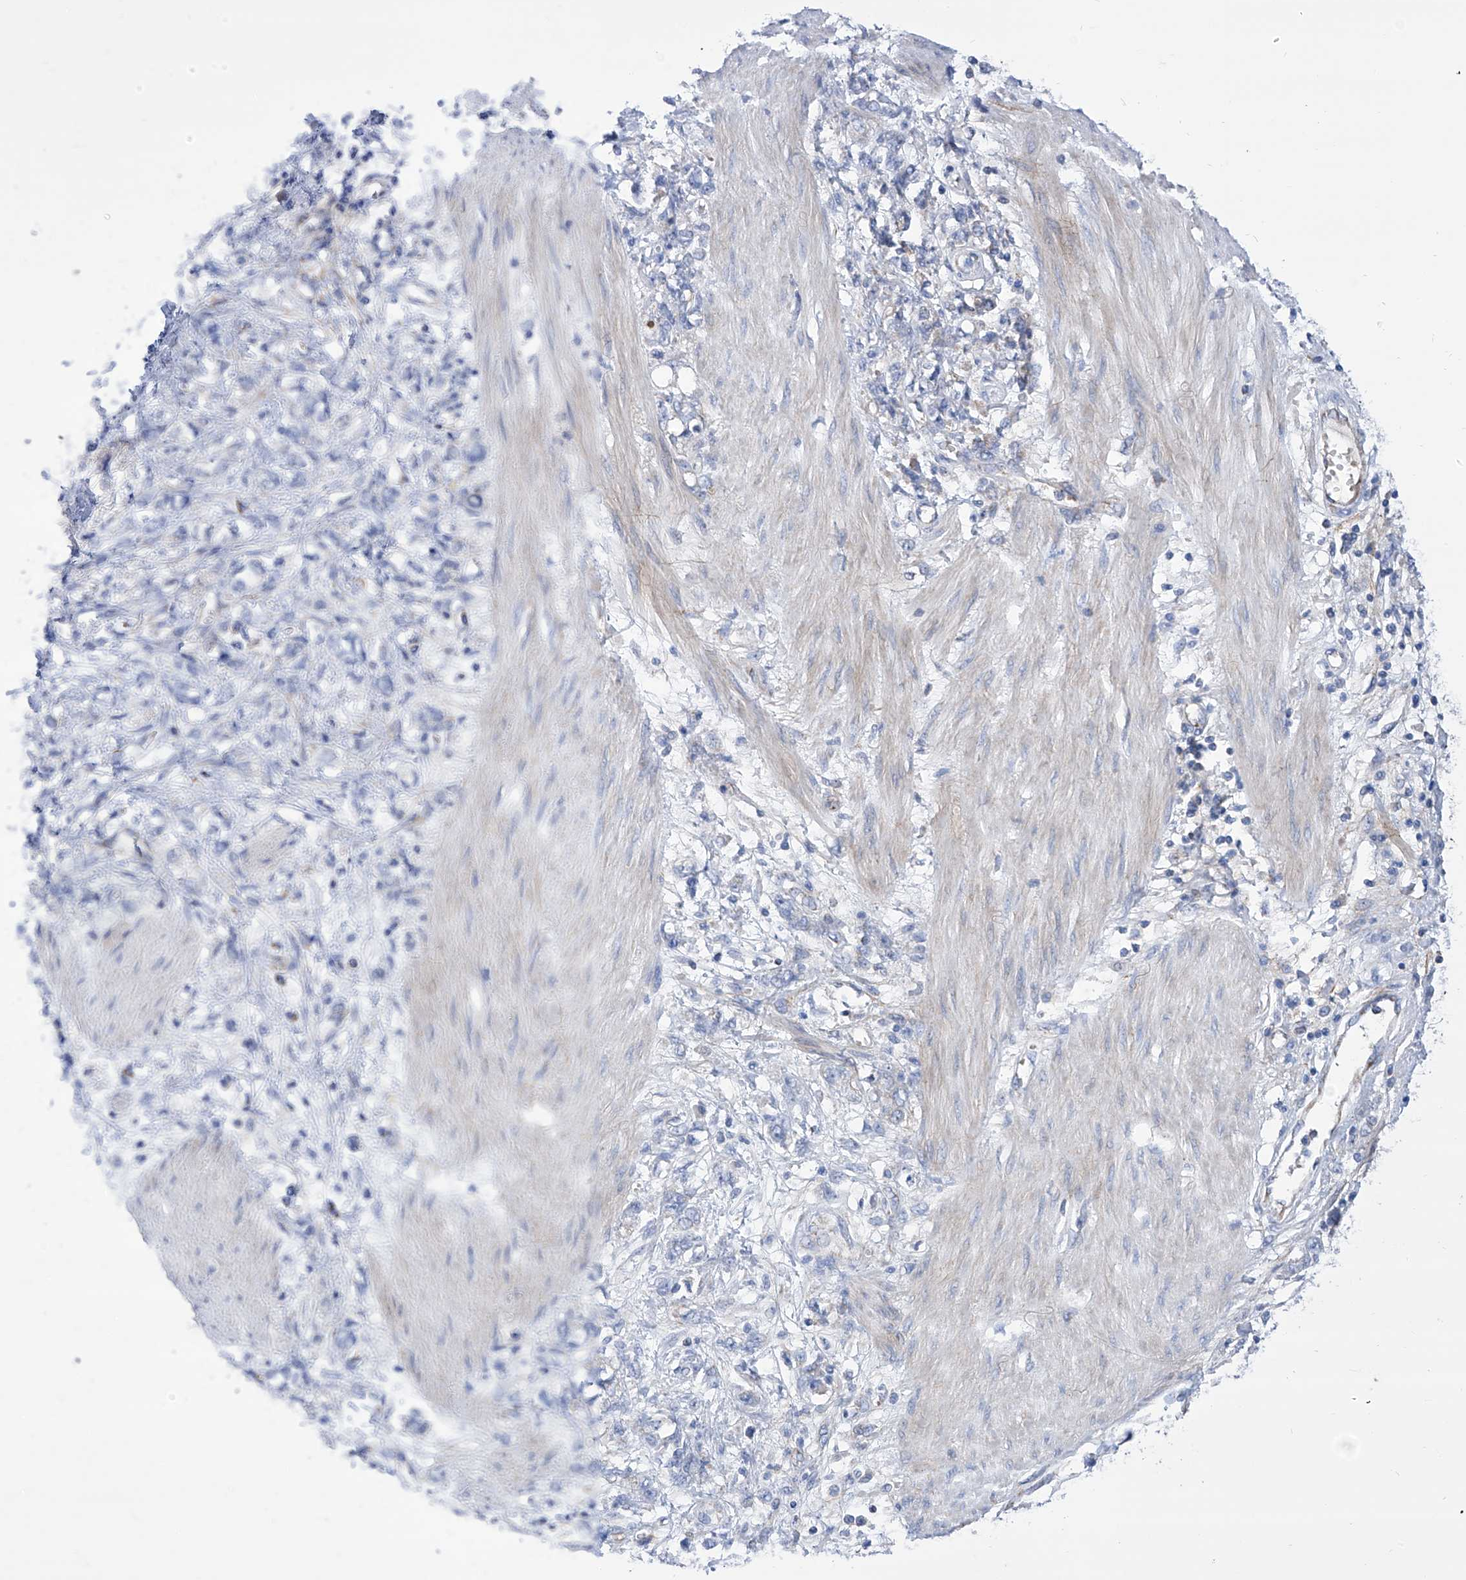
{"staining": {"intensity": "negative", "quantity": "none", "location": "none"}, "tissue": "stomach cancer", "cell_type": "Tumor cells", "image_type": "cancer", "snomed": [{"axis": "morphology", "description": "Adenocarcinoma, NOS"}, {"axis": "topography", "description": "Stomach"}], "caption": "Immunohistochemical staining of stomach cancer exhibits no significant expression in tumor cells.", "gene": "SRBD1", "patient": {"sex": "female", "age": 76}}